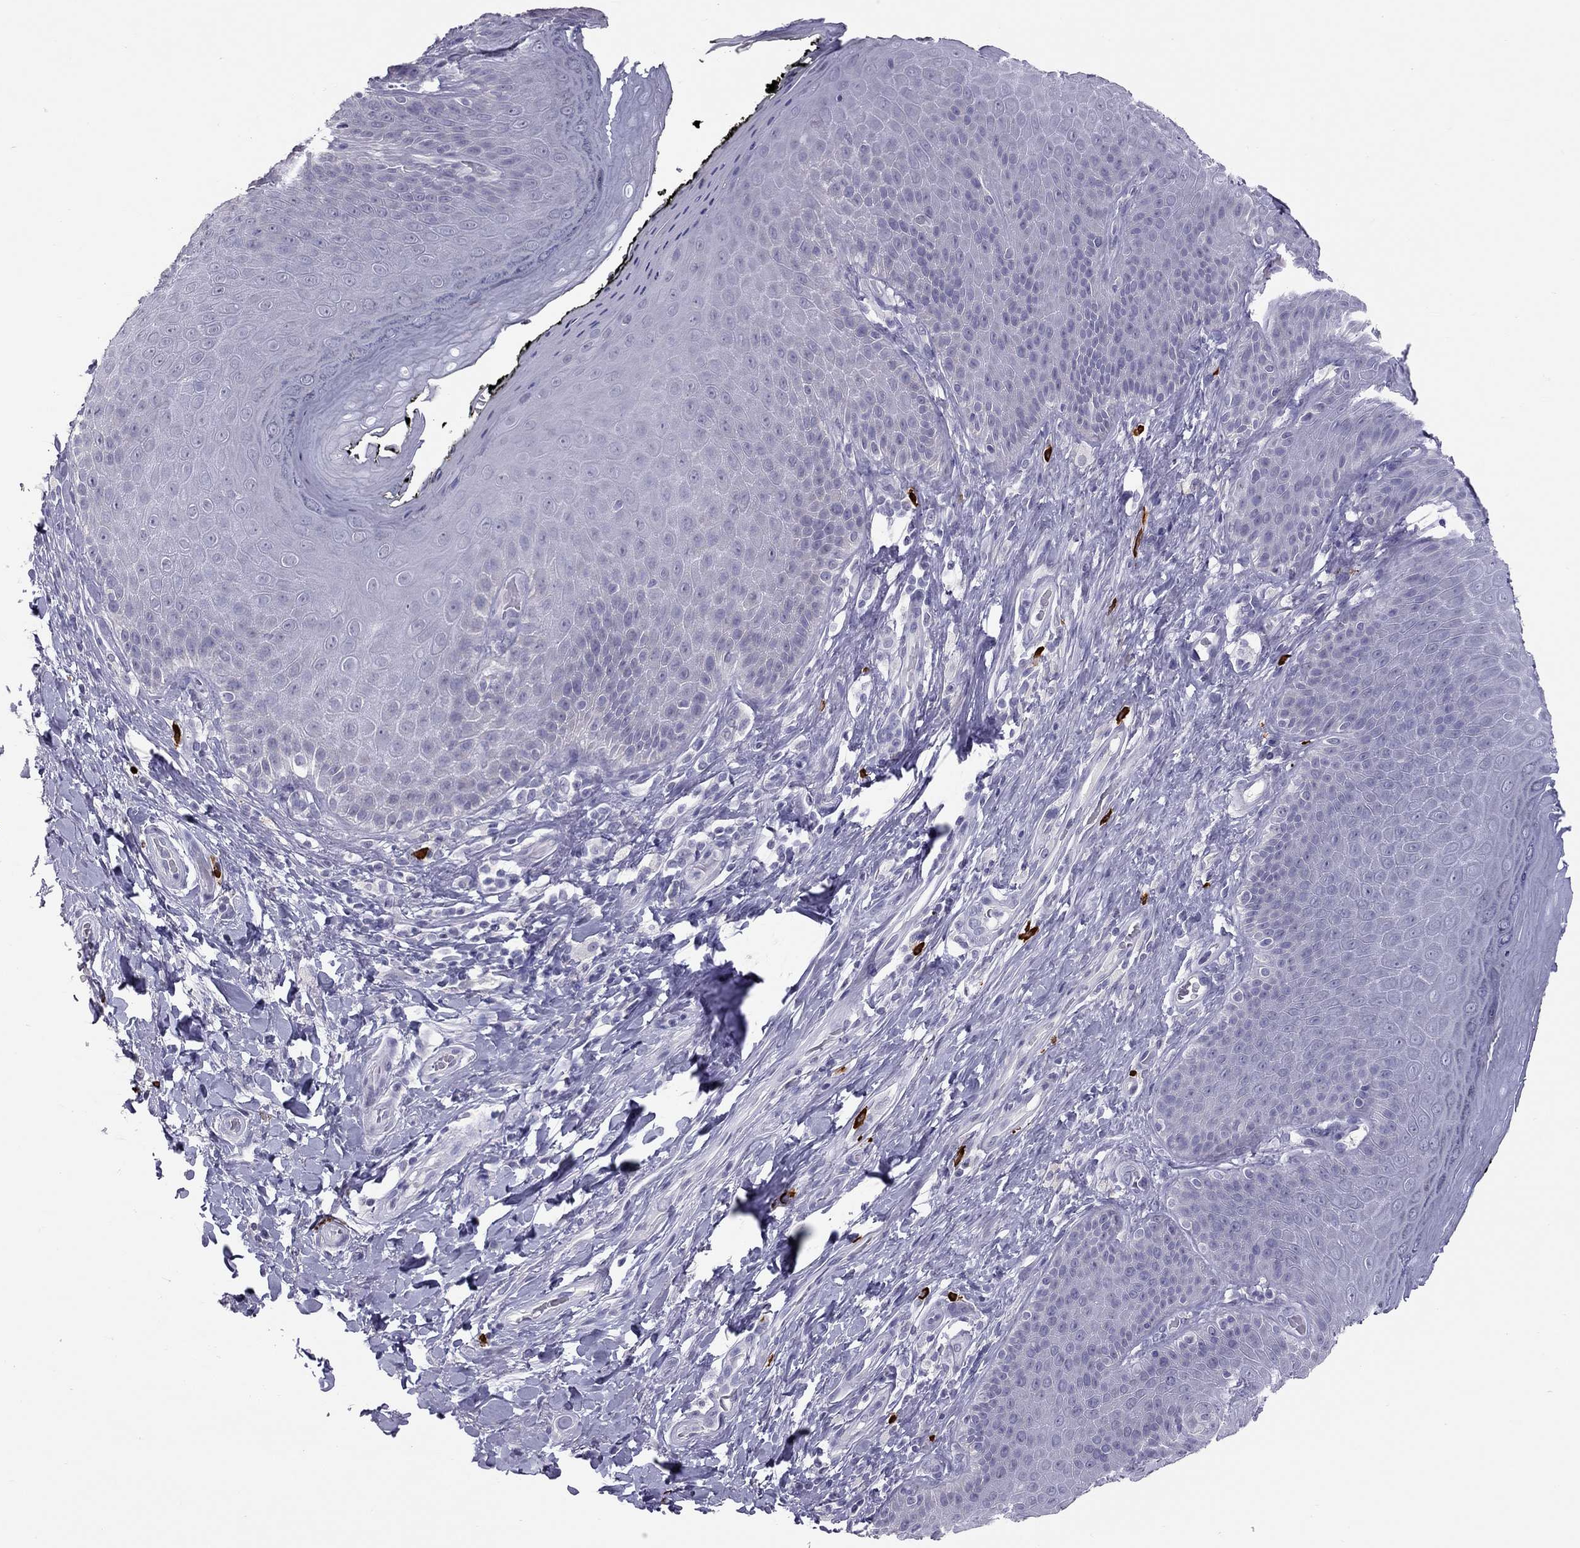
{"staining": {"intensity": "negative", "quantity": "none", "location": "none"}, "tissue": "skin", "cell_type": "Epidermal cells", "image_type": "normal", "snomed": [{"axis": "morphology", "description": "Normal tissue, NOS"}, {"axis": "topography", "description": "Skeletal muscle"}, {"axis": "topography", "description": "Anal"}, {"axis": "topography", "description": "Peripheral nerve tissue"}], "caption": "IHC of normal skin demonstrates no staining in epidermal cells.", "gene": "IL17REL", "patient": {"sex": "male", "age": 53}}